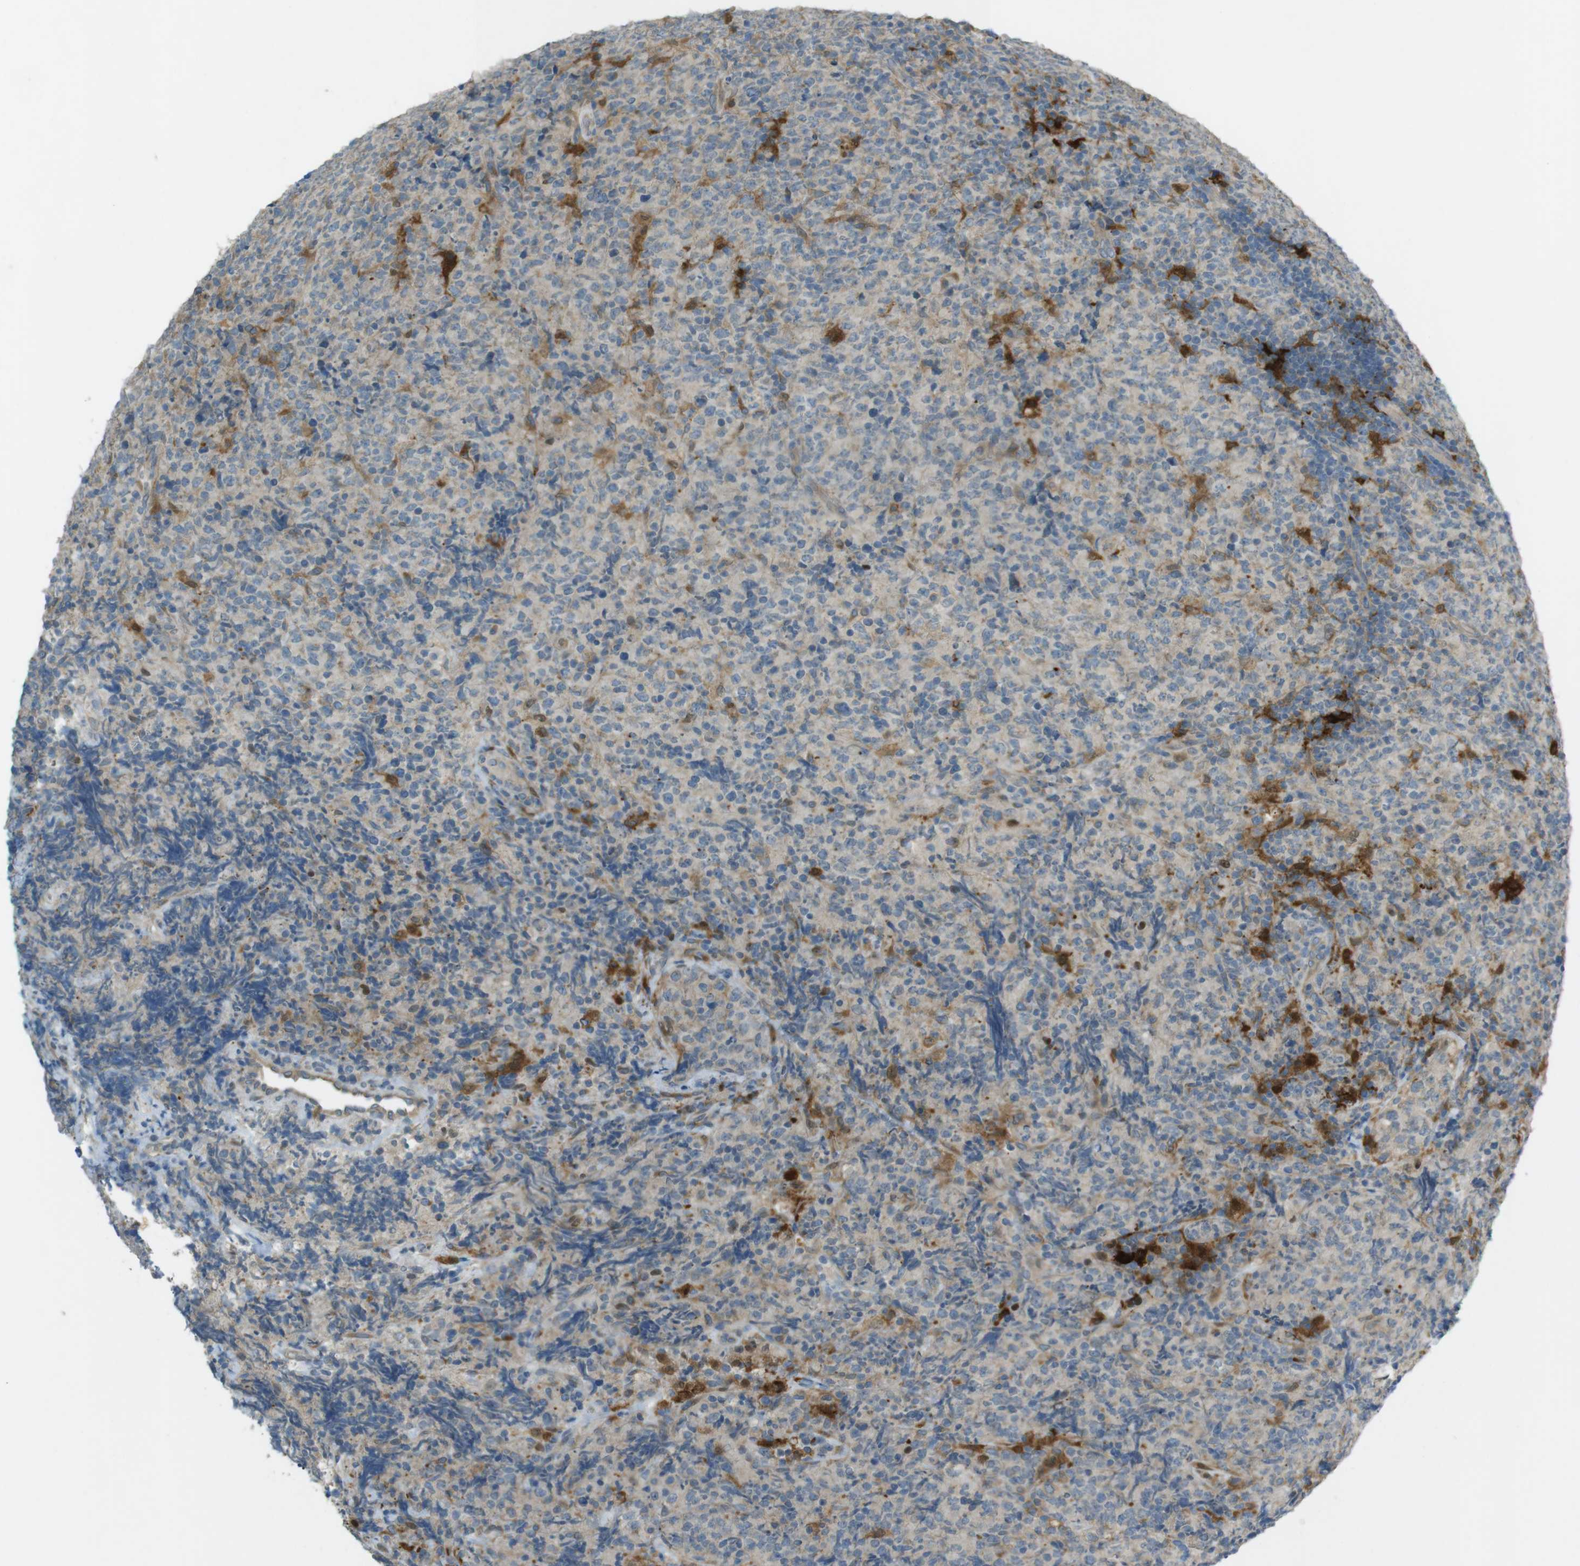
{"staining": {"intensity": "moderate", "quantity": "<25%", "location": "cytoplasmic/membranous"}, "tissue": "lymphoma", "cell_type": "Tumor cells", "image_type": "cancer", "snomed": [{"axis": "morphology", "description": "Malignant lymphoma, non-Hodgkin's type, High grade"}, {"axis": "topography", "description": "Tonsil"}], "caption": "Lymphoma stained with immunohistochemistry shows moderate cytoplasmic/membranous positivity in about <25% of tumor cells.", "gene": "TMEM41B", "patient": {"sex": "female", "age": 36}}